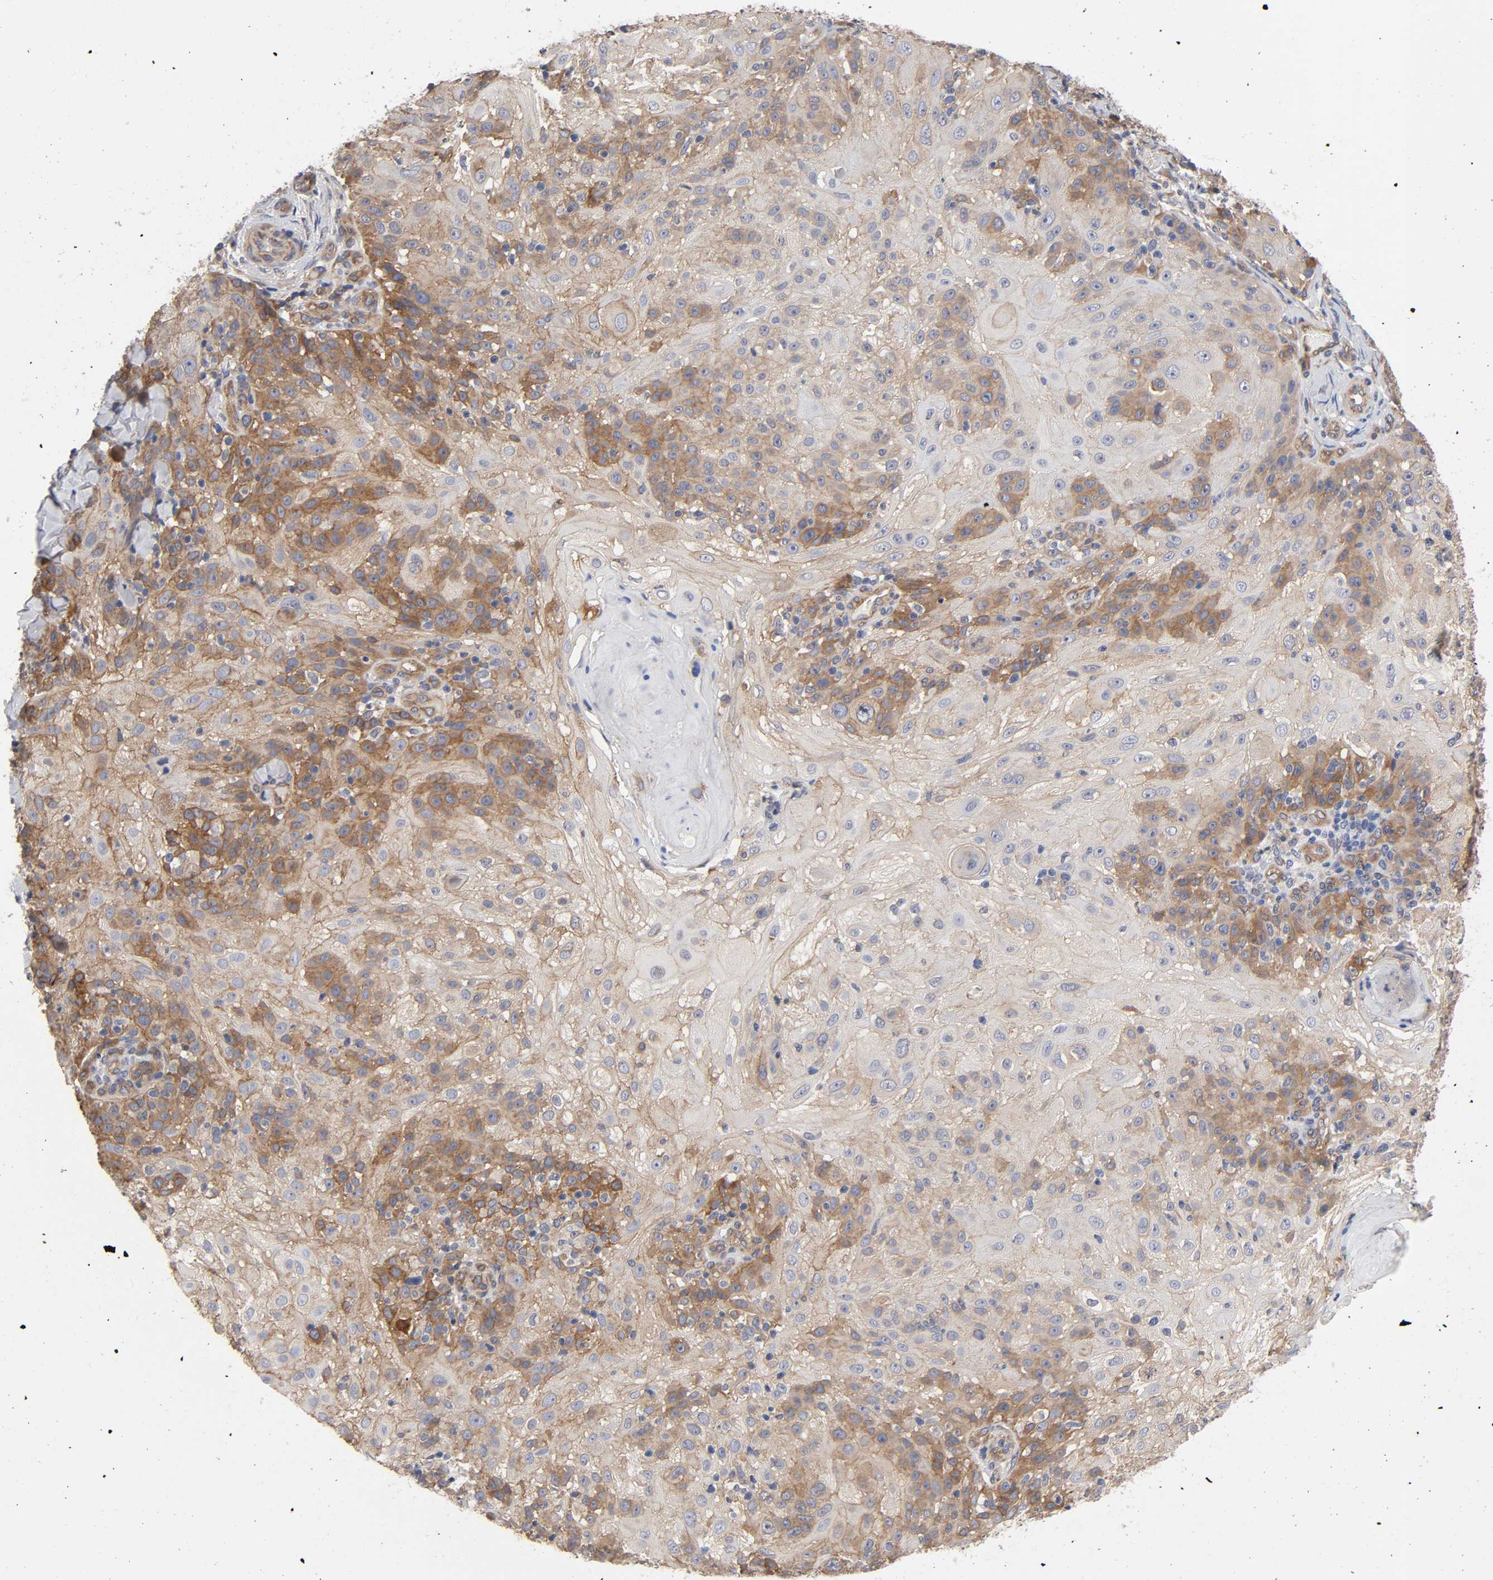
{"staining": {"intensity": "moderate", "quantity": "25%-75%", "location": "cytoplasmic/membranous"}, "tissue": "skin cancer", "cell_type": "Tumor cells", "image_type": "cancer", "snomed": [{"axis": "morphology", "description": "Normal tissue, NOS"}, {"axis": "morphology", "description": "Squamous cell carcinoma, NOS"}, {"axis": "topography", "description": "Skin"}], "caption": "IHC of human skin cancer (squamous cell carcinoma) shows medium levels of moderate cytoplasmic/membranous expression in approximately 25%-75% of tumor cells.", "gene": "RAB13", "patient": {"sex": "female", "age": 83}}